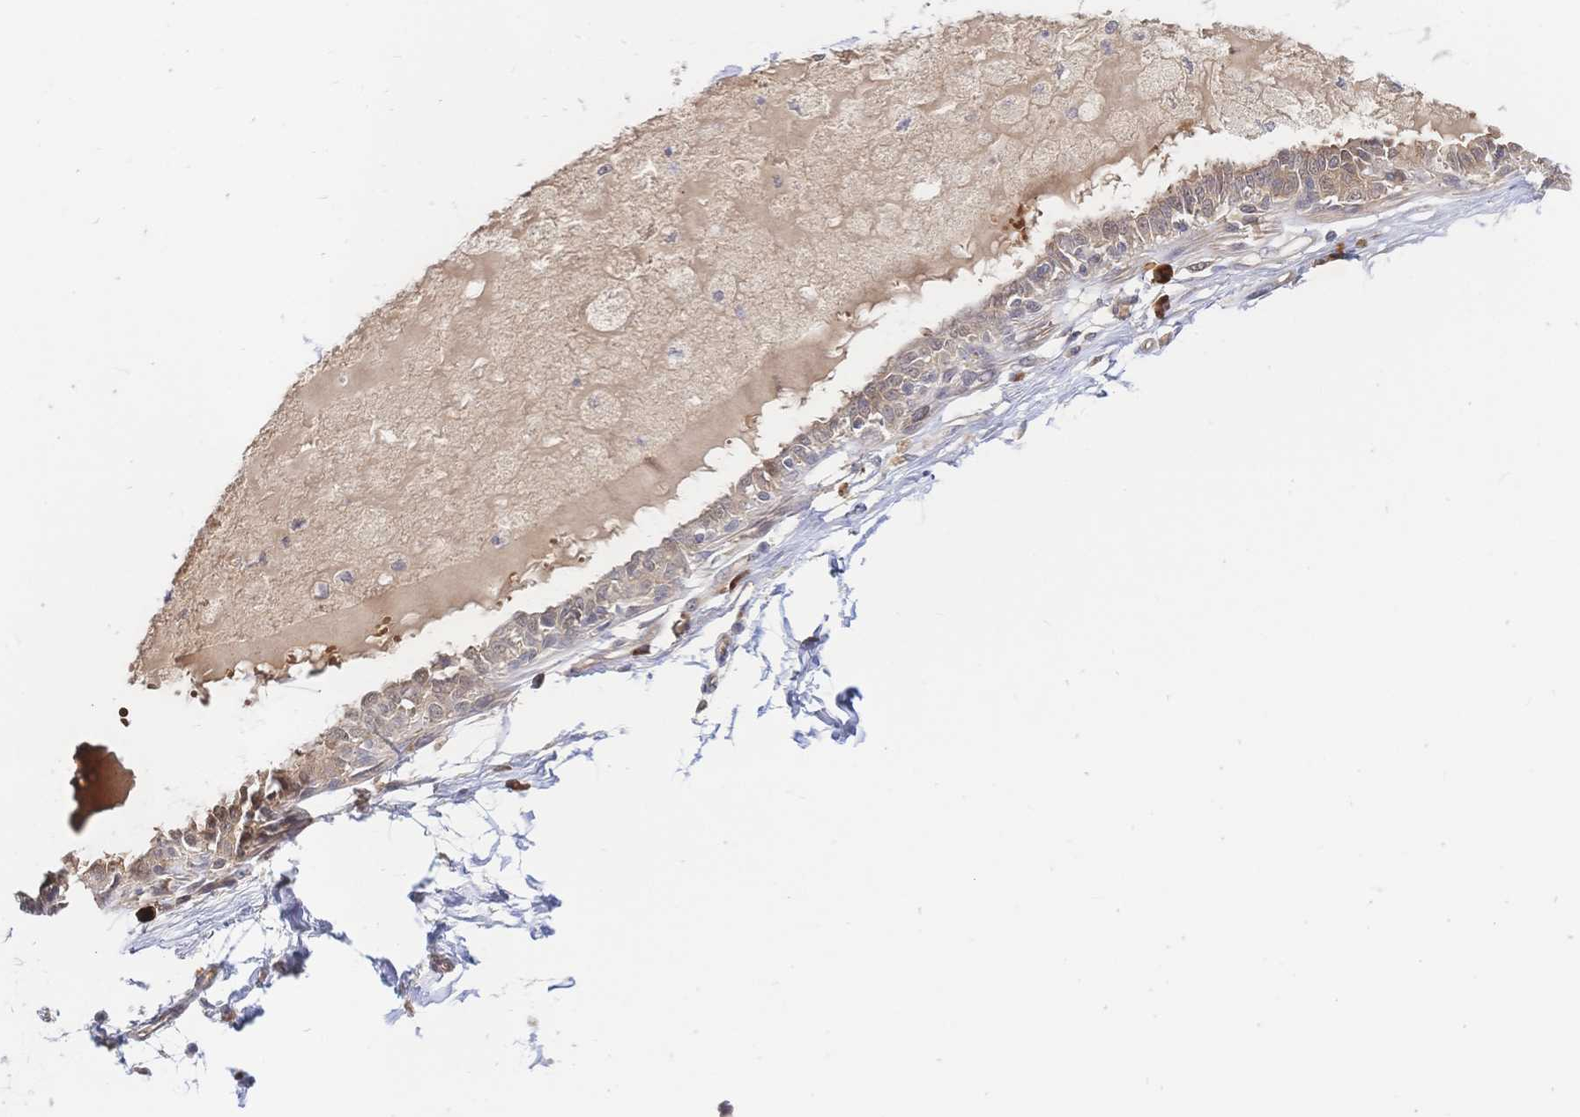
{"staining": {"intensity": "negative", "quantity": "none", "location": "none"}, "tissue": "breast", "cell_type": "Adipocytes", "image_type": "normal", "snomed": [{"axis": "morphology", "description": "Normal tissue, NOS"}, {"axis": "topography", "description": "Breast"}], "caption": "Adipocytes show no significant staining in unremarkable breast. The staining was performed using DAB to visualize the protein expression in brown, while the nuclei were stained in blue with hematoxylin (Magnification: 20x).", "gene": "LMO4", "patient": {"sex": "female", "age": 45}}